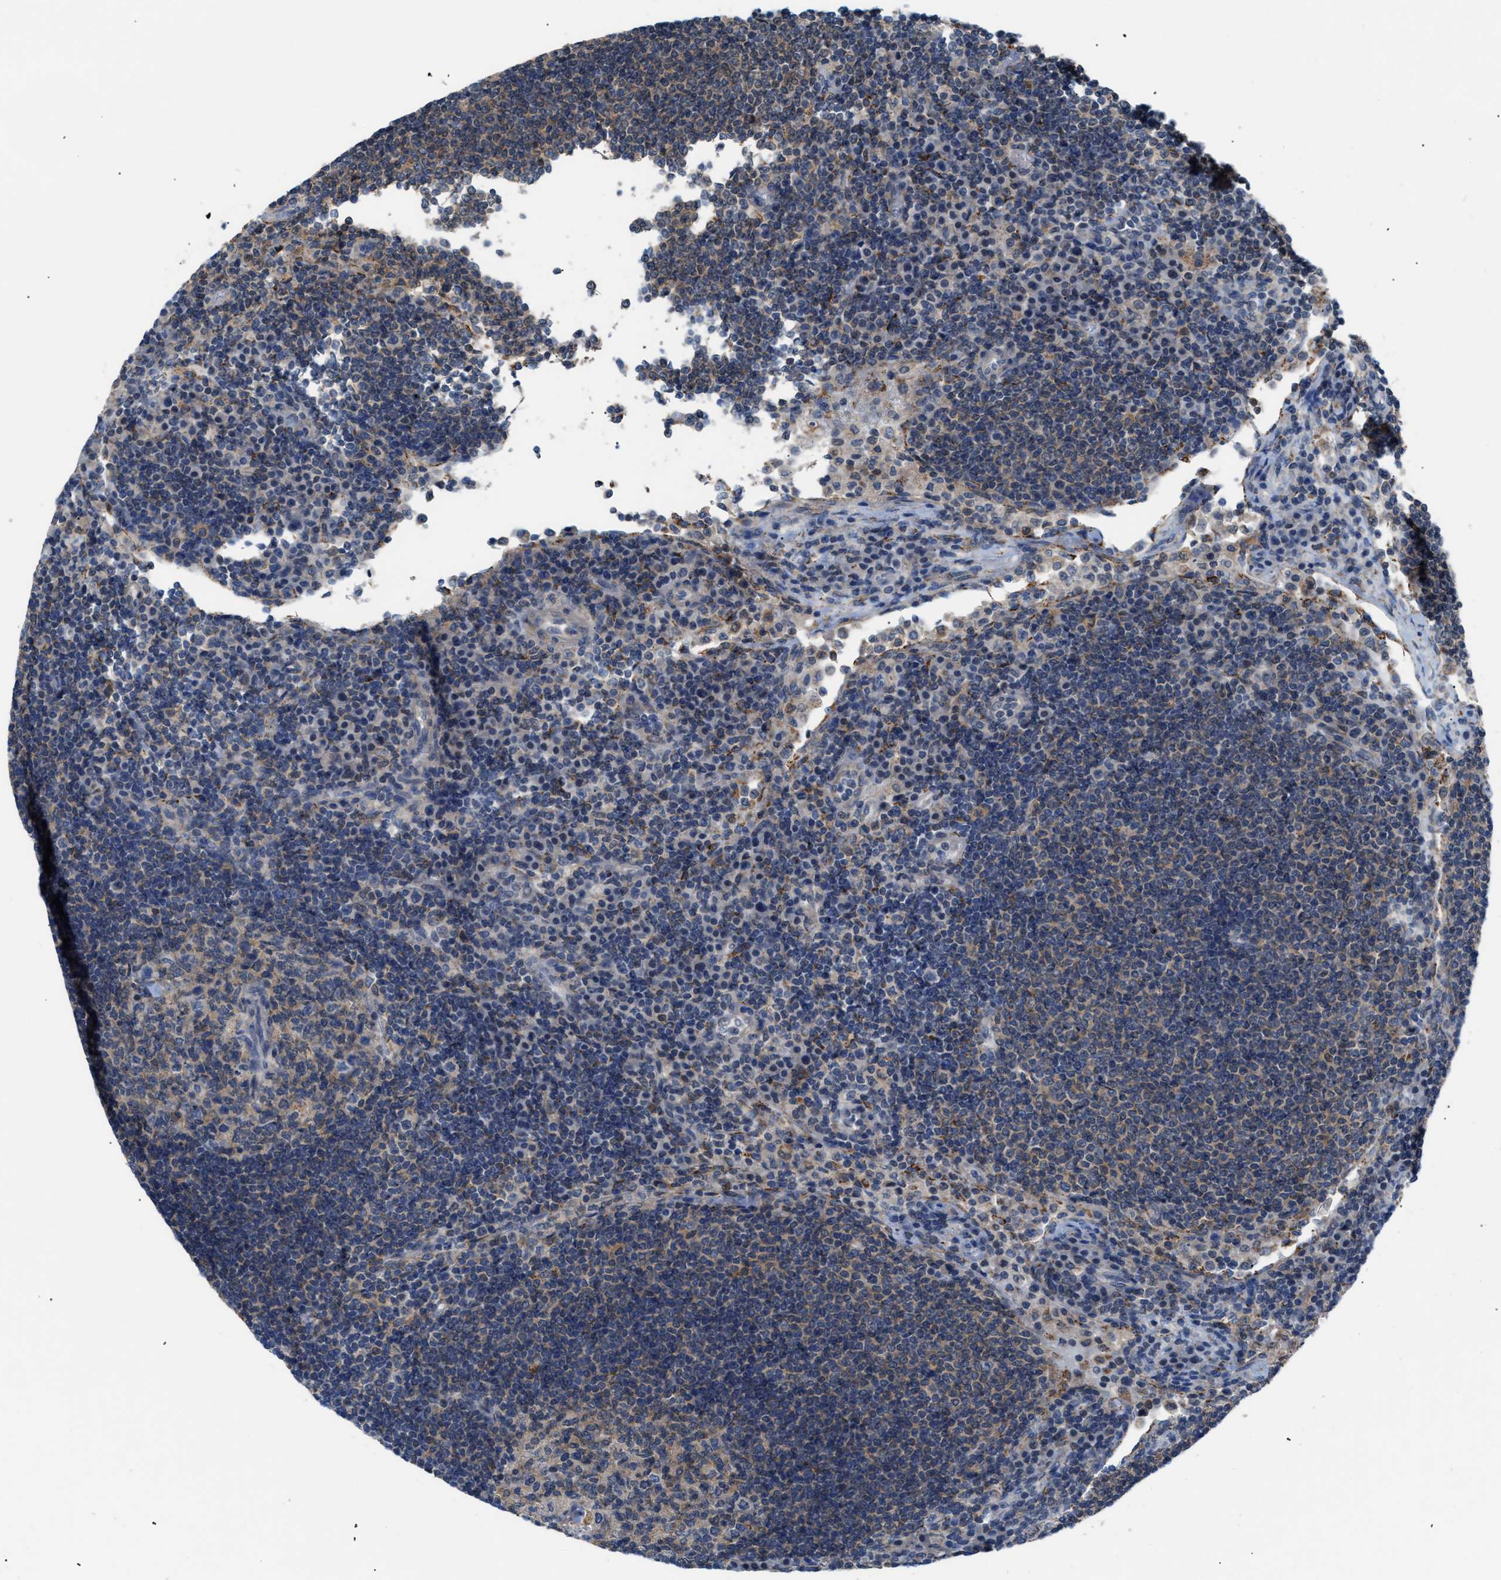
{"staining": {"intensity": "weak", "quantity": ">75%", "location": "cytoplasmic/membranous"}, "tissue": "lymph node", "cell_type": "Germinal center cells", "image_type": "normal", "snomed": [{"axis": "morphology", "description": "Normal tissue, NOS"}, {"axis": "topography", "description": "Lymph node"}], "caption": "Human lymph node stained with a brown dye displays weak cytoplasmic/membranous positive positivity in approximately >75% of germinal center cells.", "gene": "TMEM45B", "patient": {"sex": "female", "age": 53}}